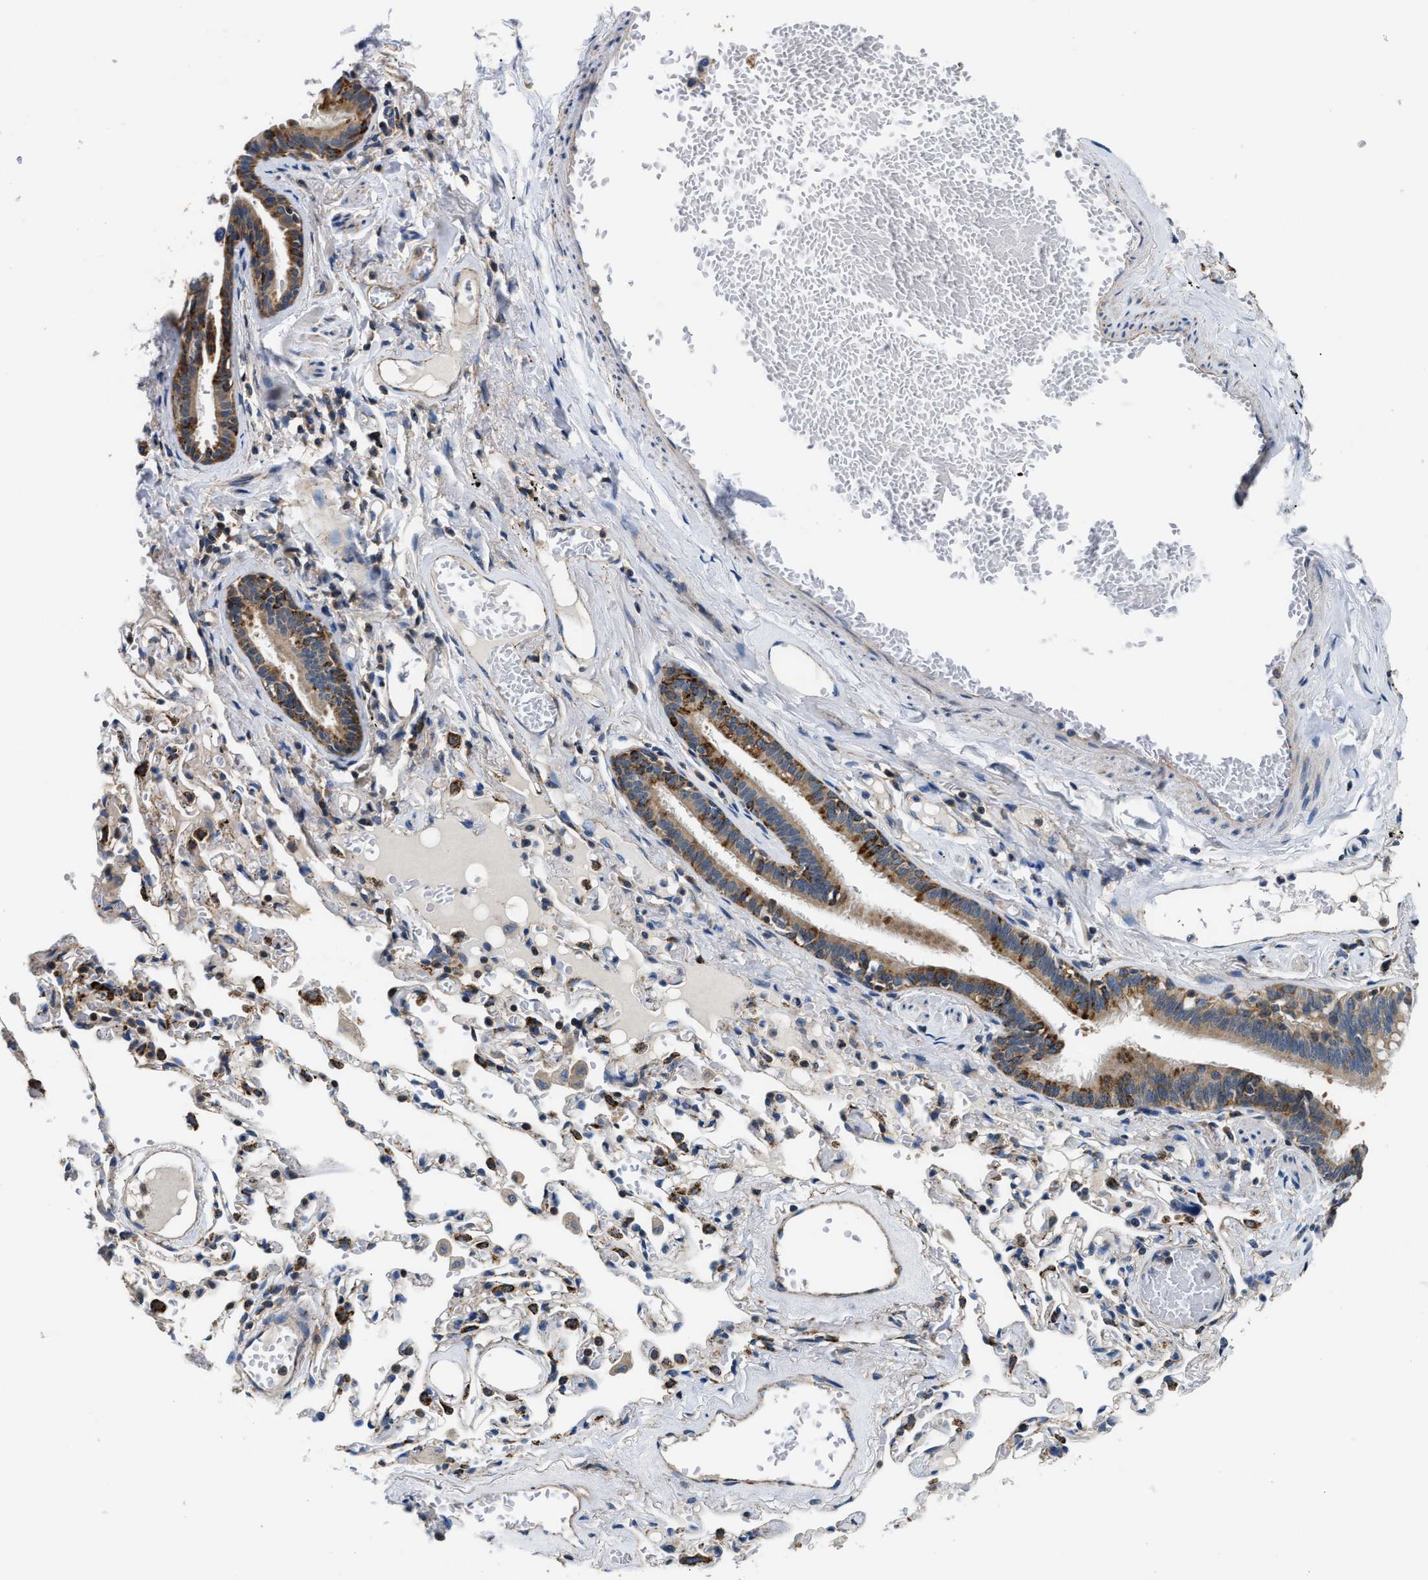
{"staining": {"intensity": "strong", "quantity": "25%-75%", "location": "cytoplasmic/membranous"}, "tissue": "bronchus", "cell_type": "Respiratory epithelial cells", "image_type": "normal", "snomed": [{"axis": "morphology", "description": "Normal tissue, NOS"}, {"axis": "morphology", "description": "Inflammation, NOS"}, {"axis": "topography", "description": "Cartilage tissue"}, {"axis": "topography", "description": "Lung"}], "caption": "An image of bronchus stained for a protein displays strong cytoplasmic/membranous brown staining in respiratory epithelial cells. The staining was performed using DAB (3,3'-diaminobenzidine) to visualize the protein expression in brown, while the nuclei were stained in blue with hematoxylin (Magnification: 20x).", "gene": "CCM2", "patient": {"sex": "male", "age": 71}}